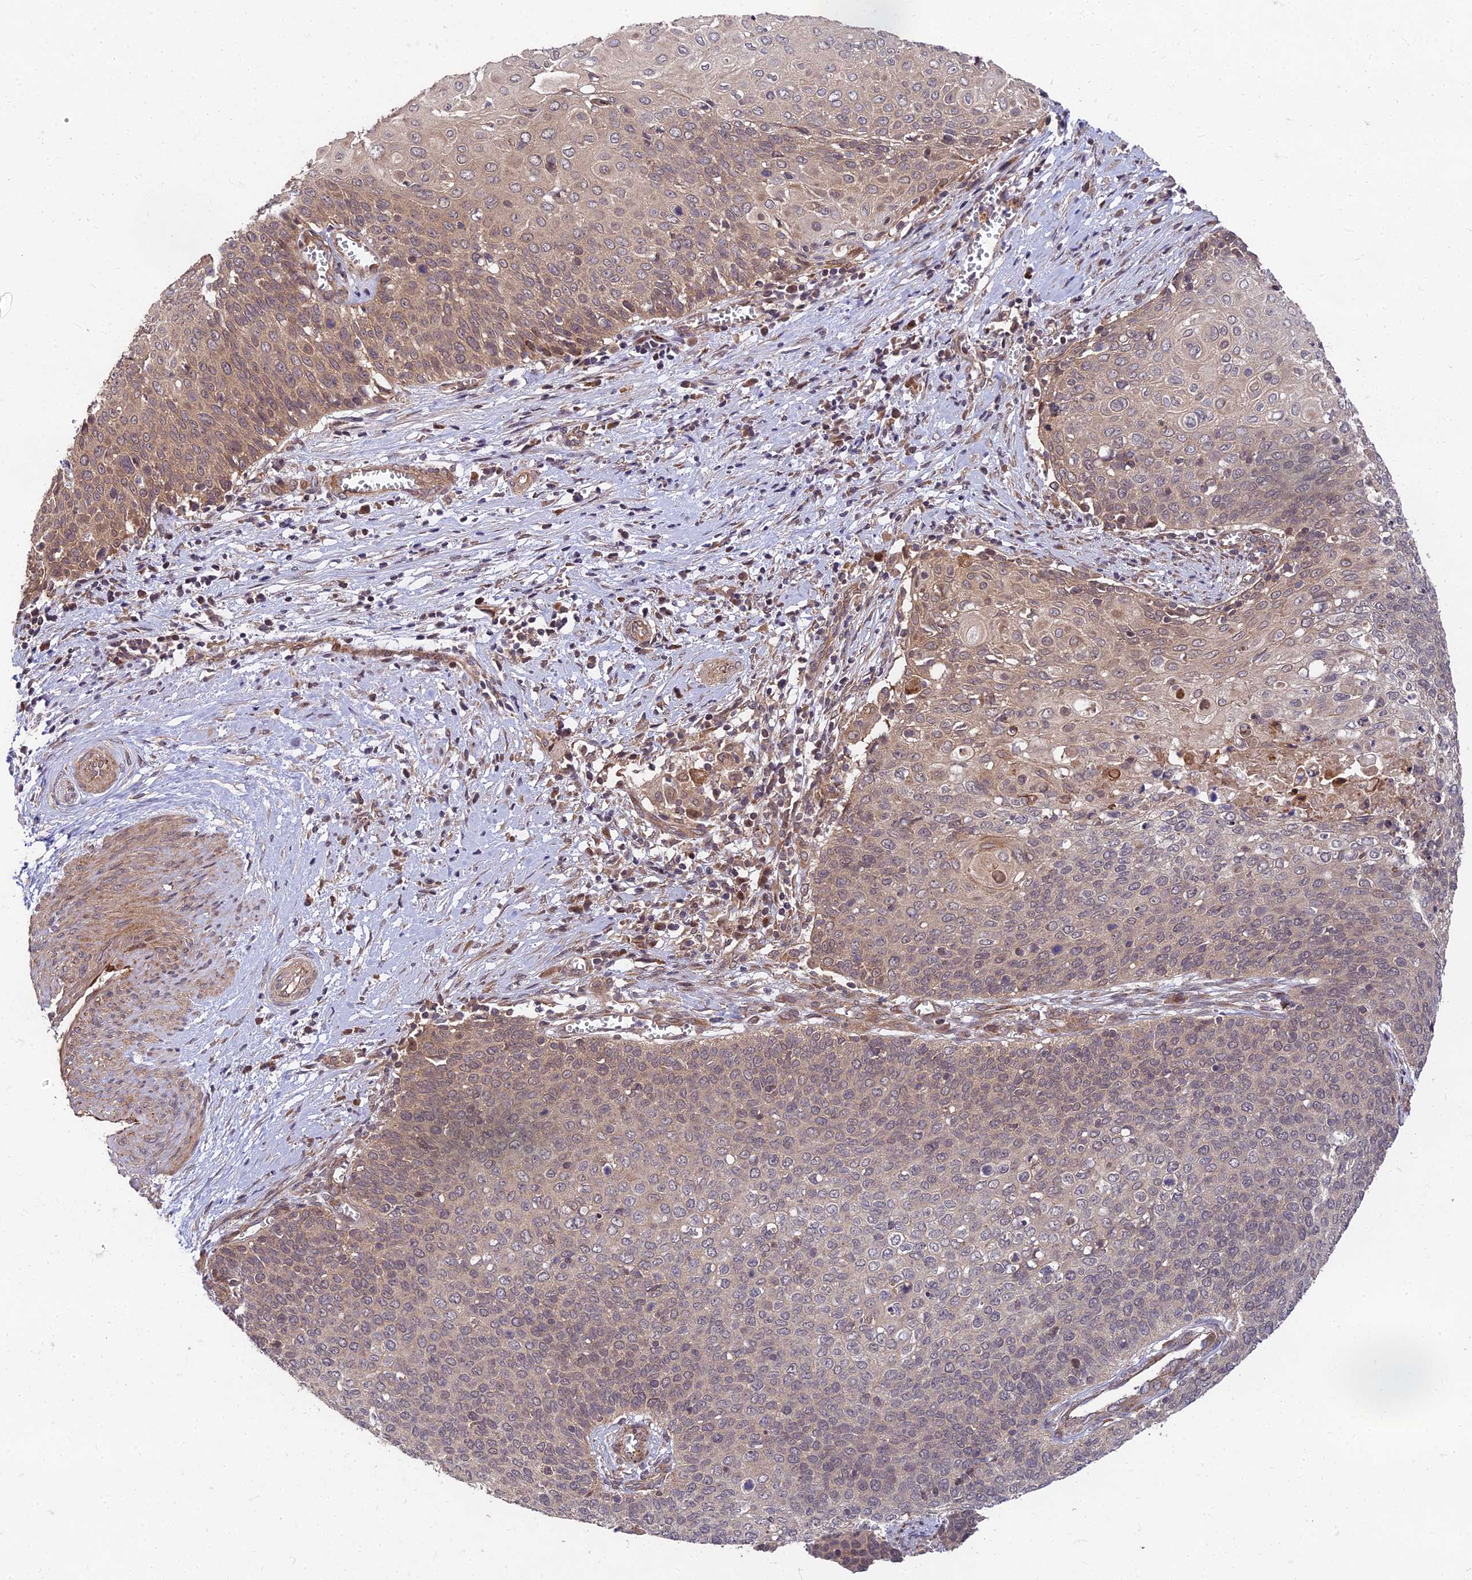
{"staining": {"intensity": "weak", "quantity": "25%-75%", "location": "cytoplasmic/membranous,nuclear"}, "tissue": "cervical cancer", "cell_type": "Tumor cells", "image_type": "cancer", "snomed": [{"axis": "morphology", "description": "Squamous cell carcinoma, NOS"}, {"axis": "topography", "description": "Cervix"}], "caption": "This photomicrograph exhibits cervical squamous cell carcinoma stained with immunohistochemistry to label a protein in brown. The cytoplasmic/membranous and nuclear of tumor cells show weak positivity for the protein. Nuclei are counter-stained blue.", "gene": "MKKS", "patient": {"sex": "female", "age": 39}}